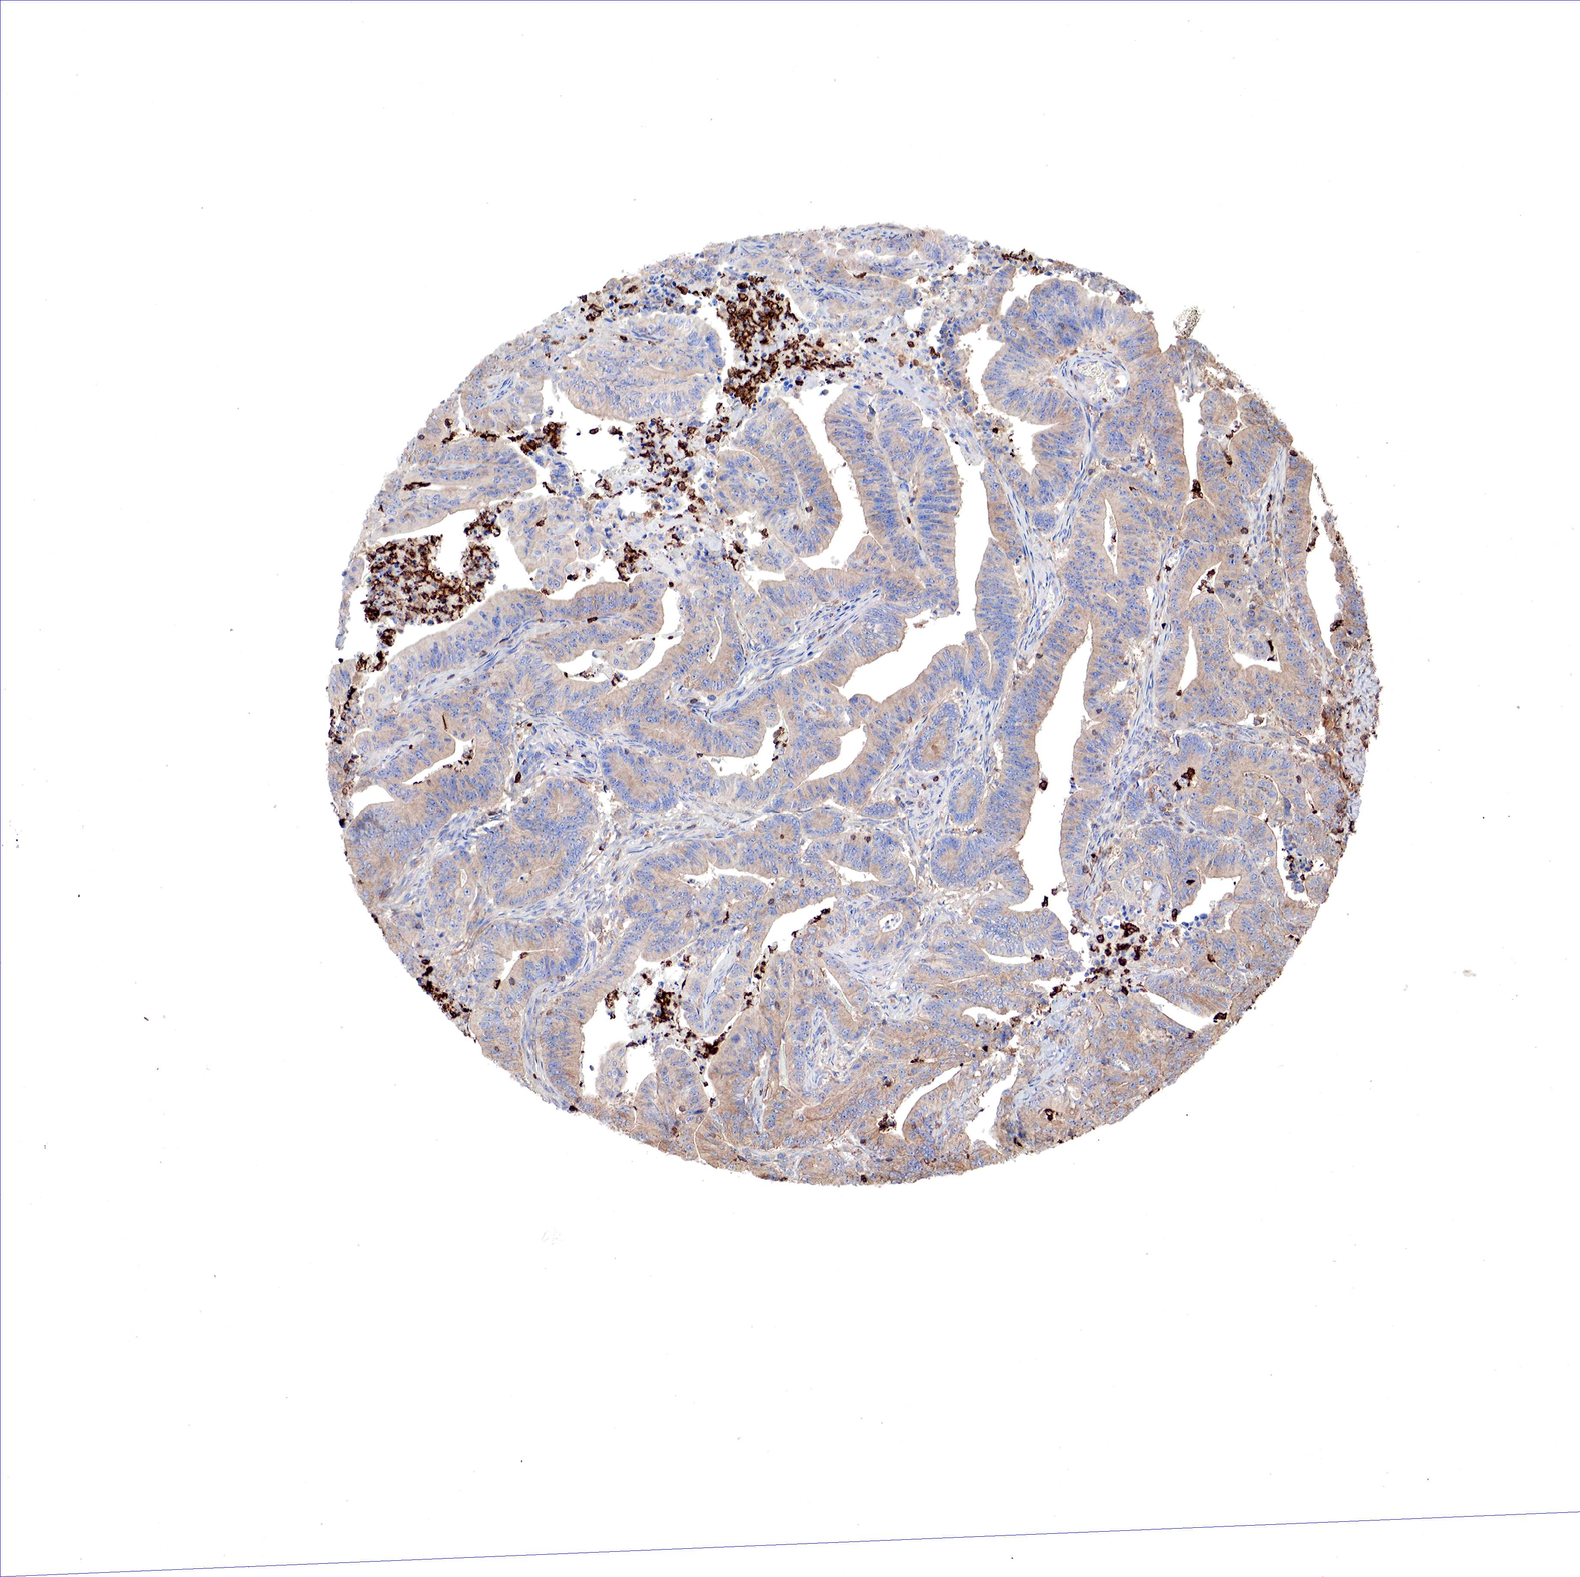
{"staining": {"intensity": "weak", "quantity": "25%-75%", "location": "cytoplasmic/membranous"}, "tissue": "stomach cancer", "cell_type": "Tumor cells", "image_type": "cancer", "snomed": [{"axis": "morphology", "description": "Adenocarcinoma, NOS"}, {"axis": "topography", "description": "Stomach, lower"}], "caption": "The immunohistochemical stain highlights weak cytoplasmic/membranous staining in tumor cells of stomach adenocarcinoma tissue. The protein is shown in brown color, while the nuclei are stained blue.", "gene": "G6PD", "patient": {"sex": "female", "age": 86}}